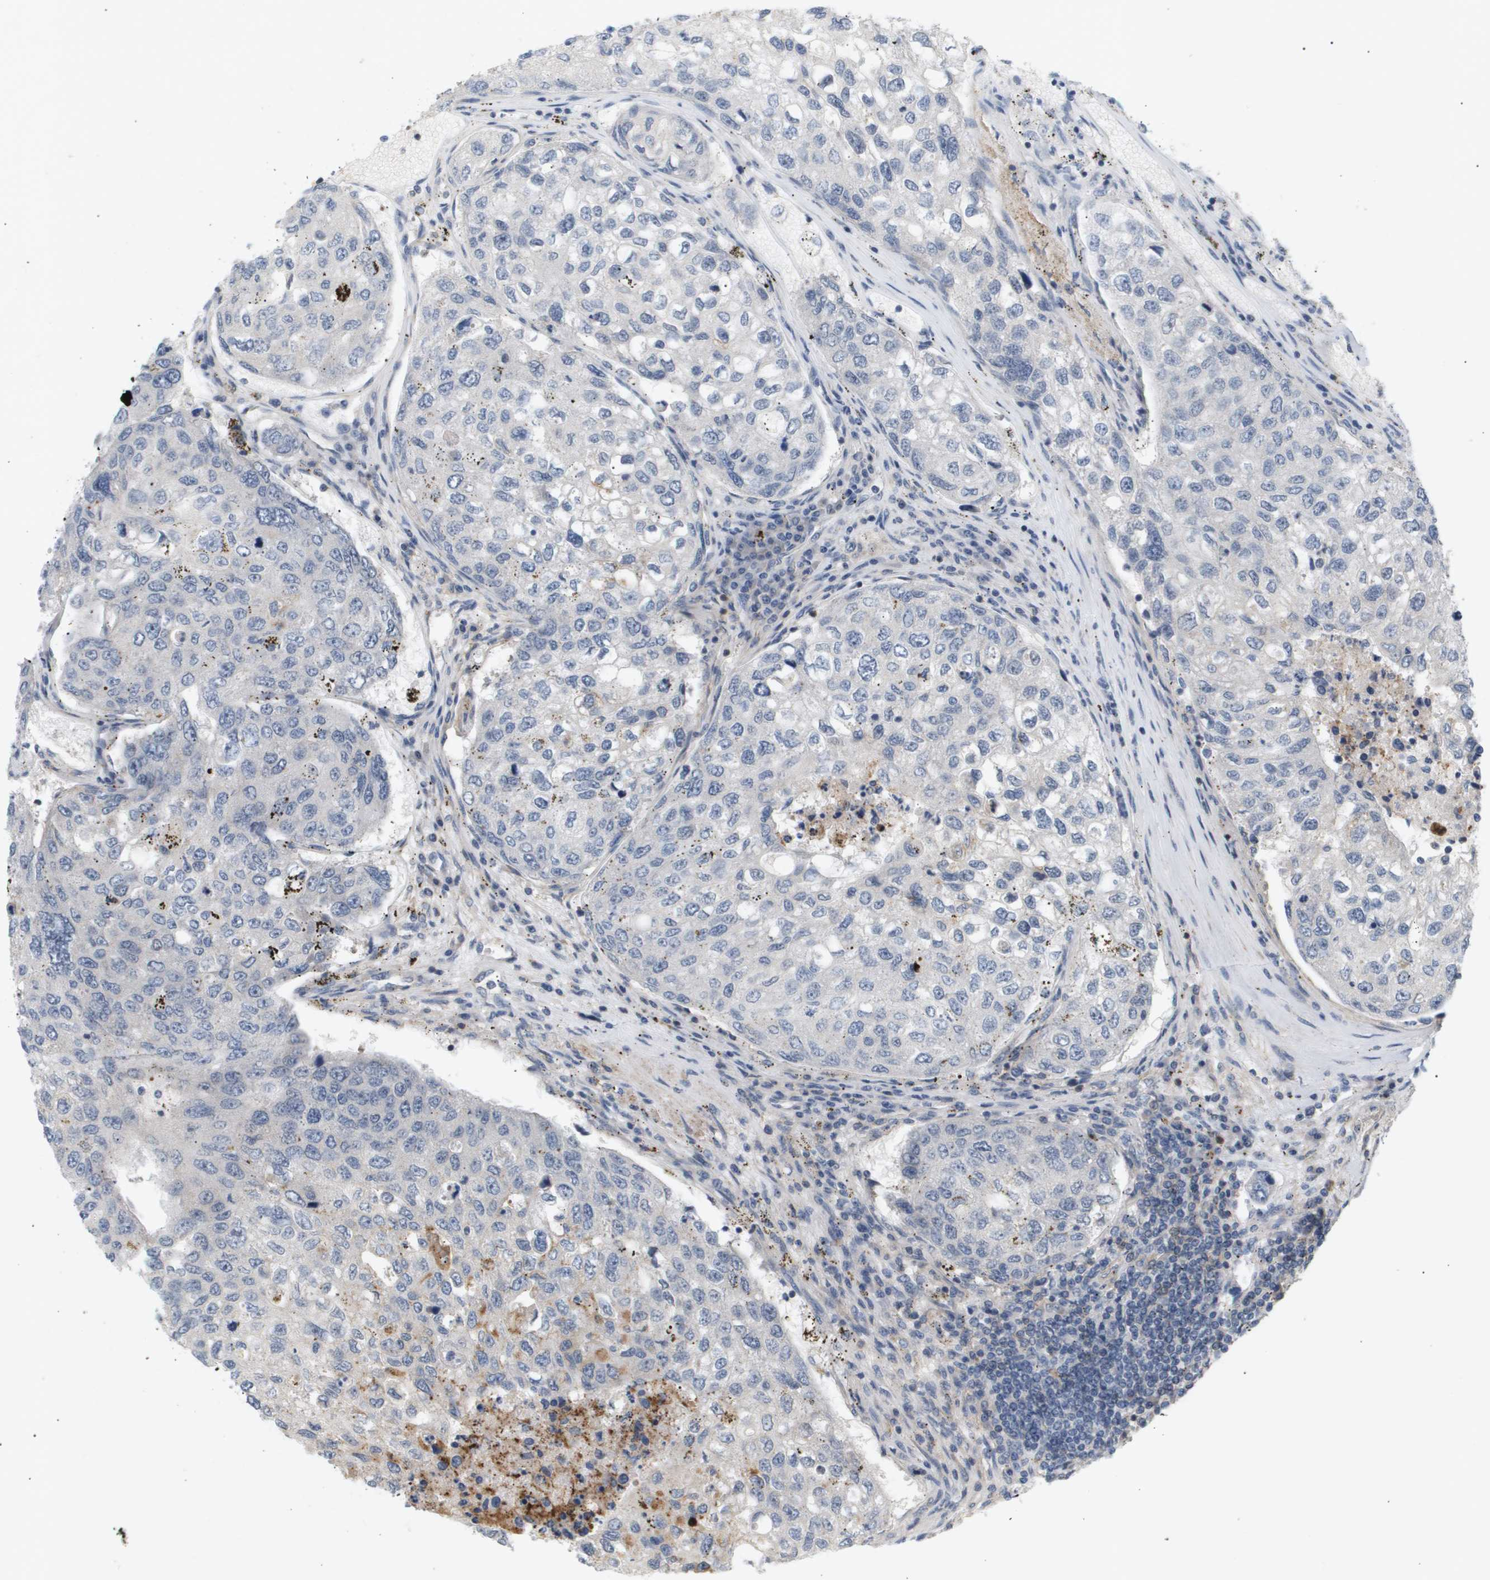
{"staining": {"intensity": "negative", "quantity": "none", "location": "none"}, "tissue": "urothelial cancer", "cell_type": "Tumor cells", "image_type": "cancer", "snomed": [{"axis": "morphology", "description": "Urothelial carcinoma, High grade"}, {"axis": "topography", "description": "Lymph node"}, {"axis": "topography", "description": "Urinary bladder"}], "caption": "Tumor cells are negative for brown protein staining in urothelial cancer.", "gene": "CORO2B", "patient": {"sex": "male", "age": 51}}